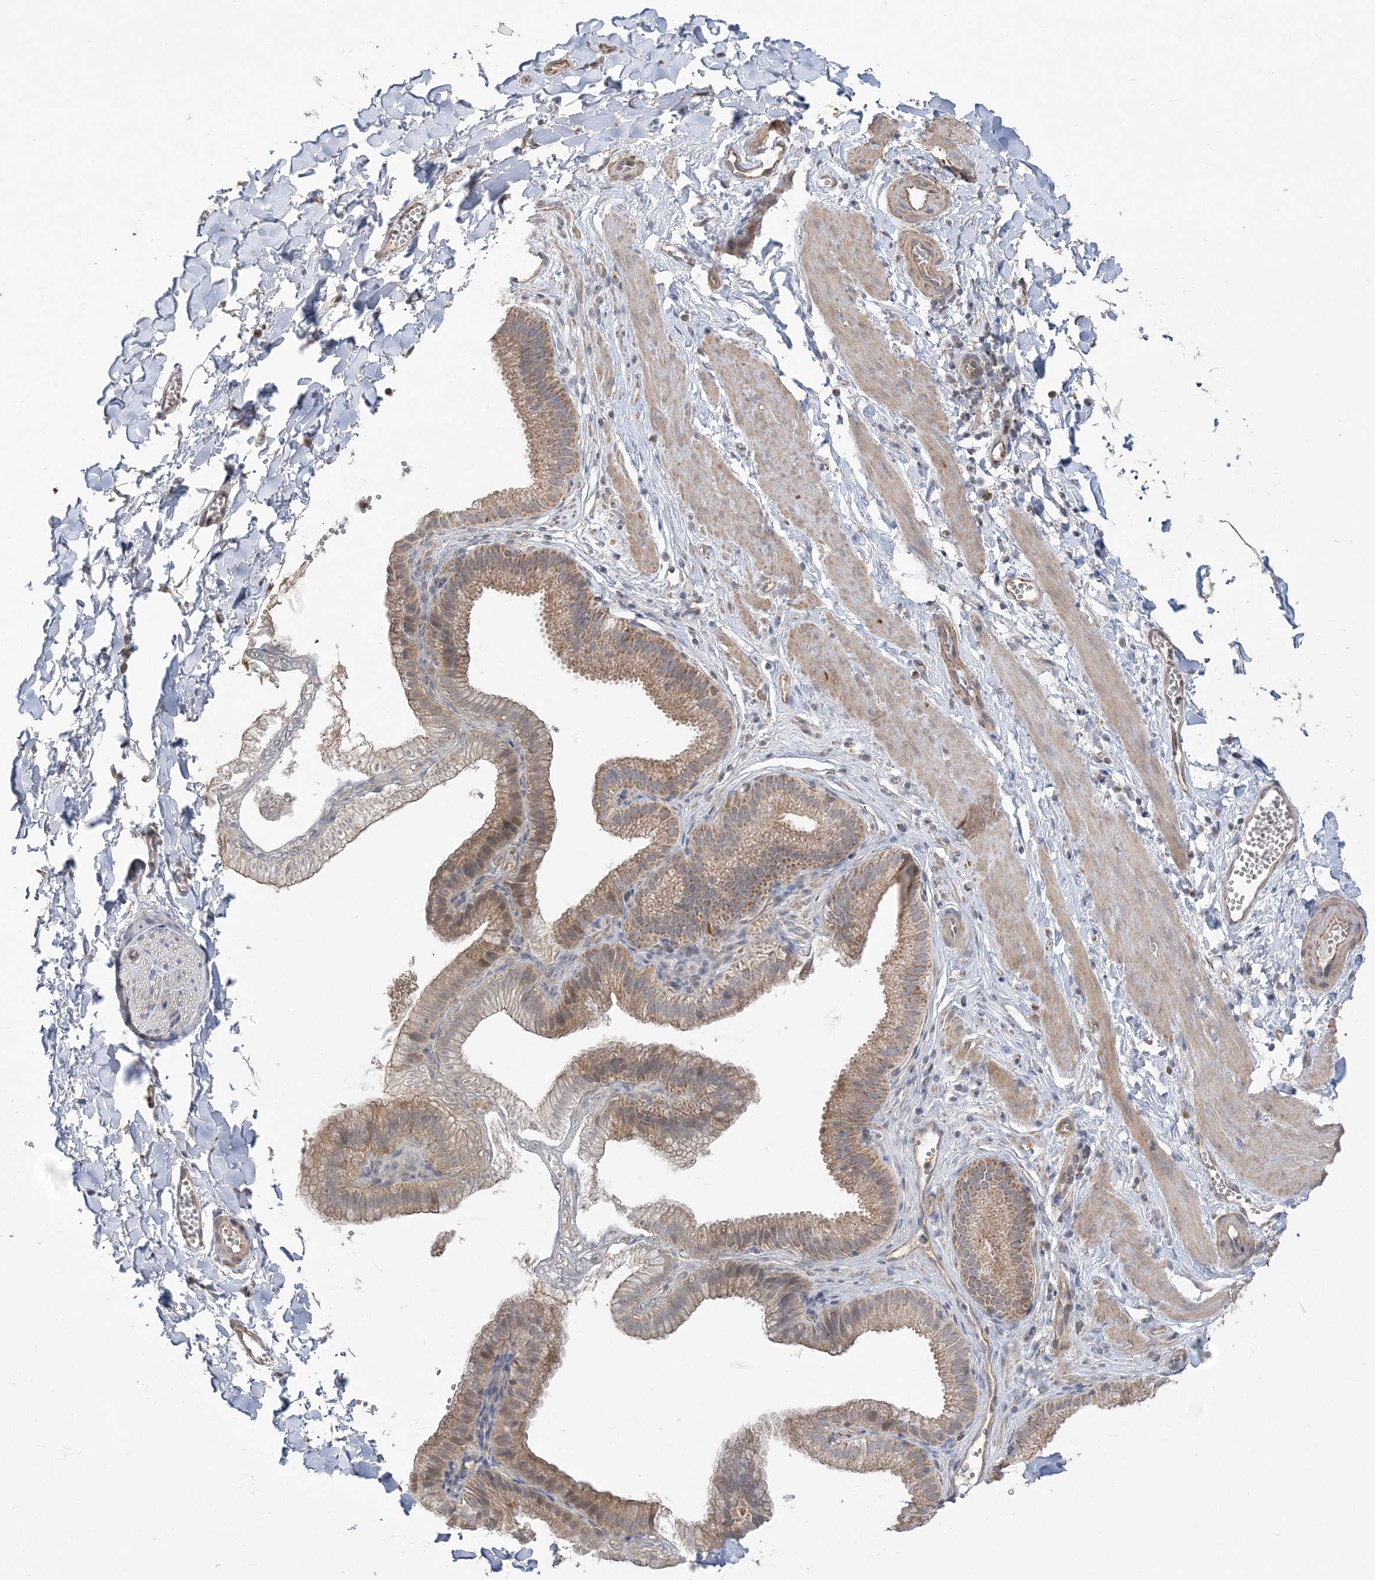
{"staining": {"intensity": "negative", "quantity": "none", "location": "none"}, "tissue": "adipose tissue", "cell_type": "Adipocytes", "image_type": "normal", "snomed": [{"axis": "morphology", "description": "Normal tissue, NOS"}, {"axis": "topography", "description": "Gallbladder"}, {"axis": "topography", "description": "Peripheral nerve tissue"}], "caption": "There is no significant staining in adipocytes of adipose tissue.", "gene": "SCLT1", "patient": {"sex": "male", "age": 38}}